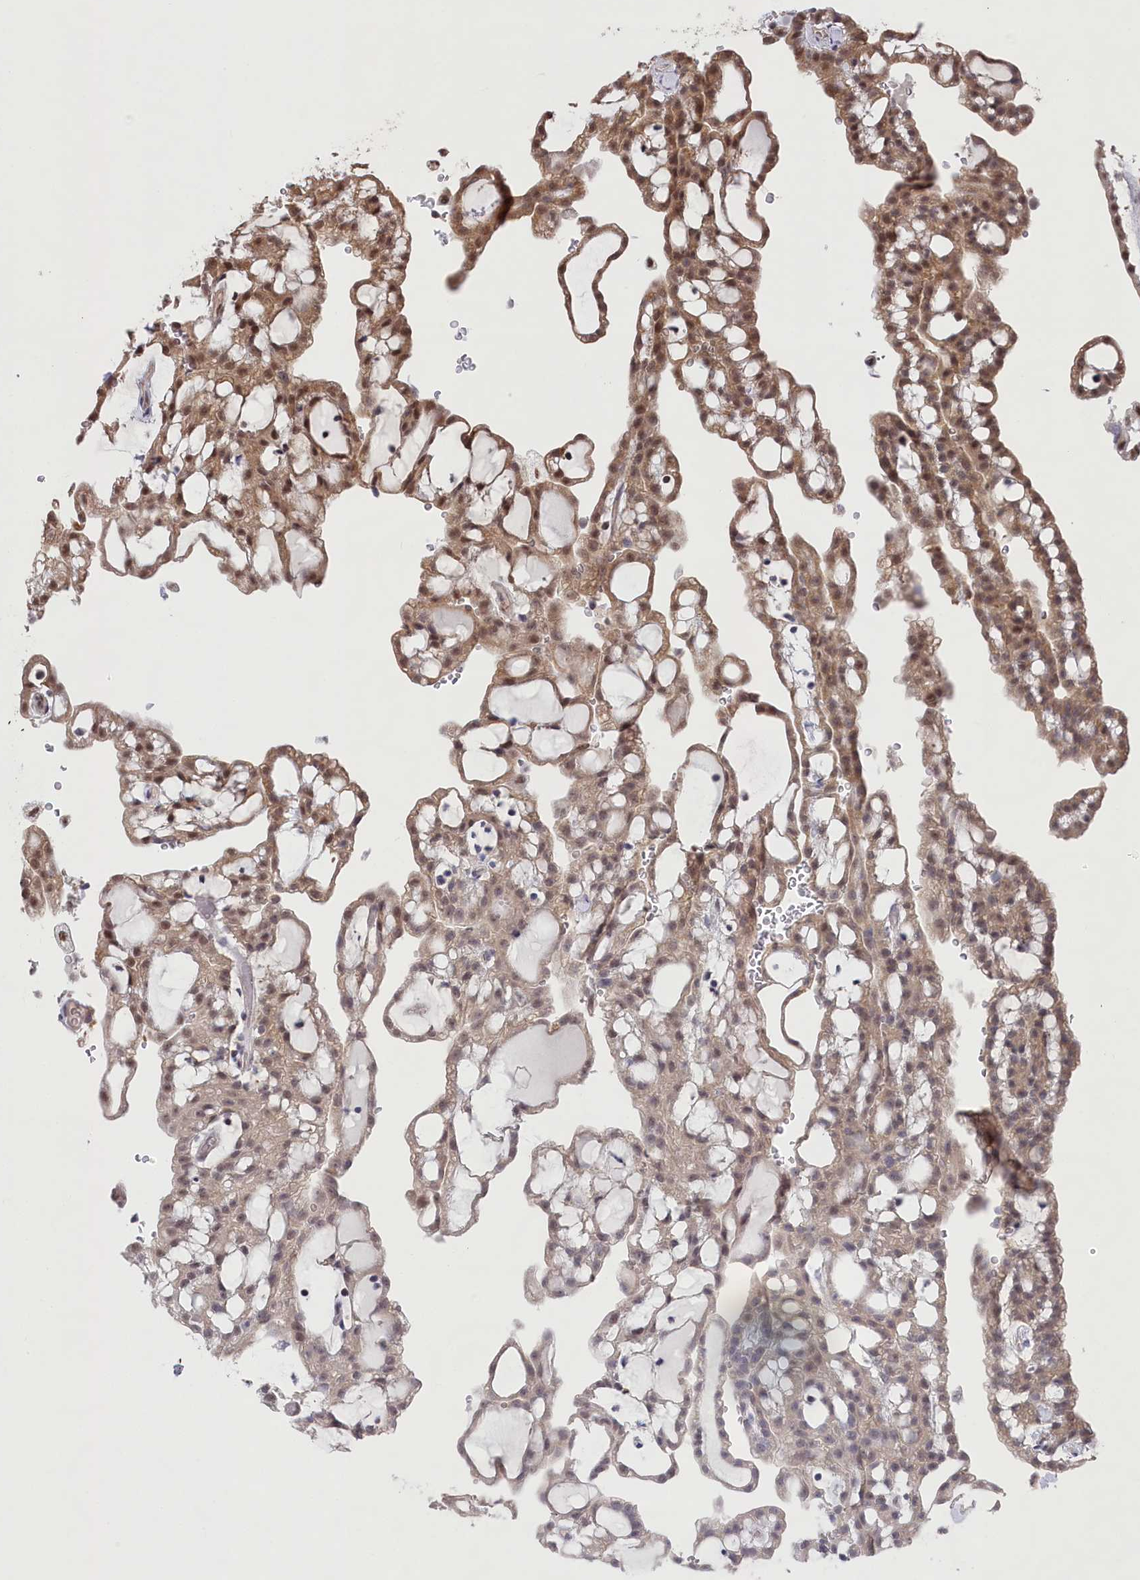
{"staining": {"intensity": "moderate", "quantity": "25%-75%", "location": "cytoplasmic/membranous,nuclear"}, "tissue": "renal cancer", "cell_type": "Tumor cells", "image_type": "cancer", "snomed": [{"axis": "morphology", "description": "Adenocarcinoma, NOS"}, {"axis": "topography", "description": "Kidney"}], "caption": "Human renal adenocarcinoma stained for a protein (brown) reveals moderate cytoplasmic/membranous and nuclear positive positivity in about 25%-75% of tumor cells.", "gene": "PSMA1", "patient": {"sex": "male", "age": 63}}